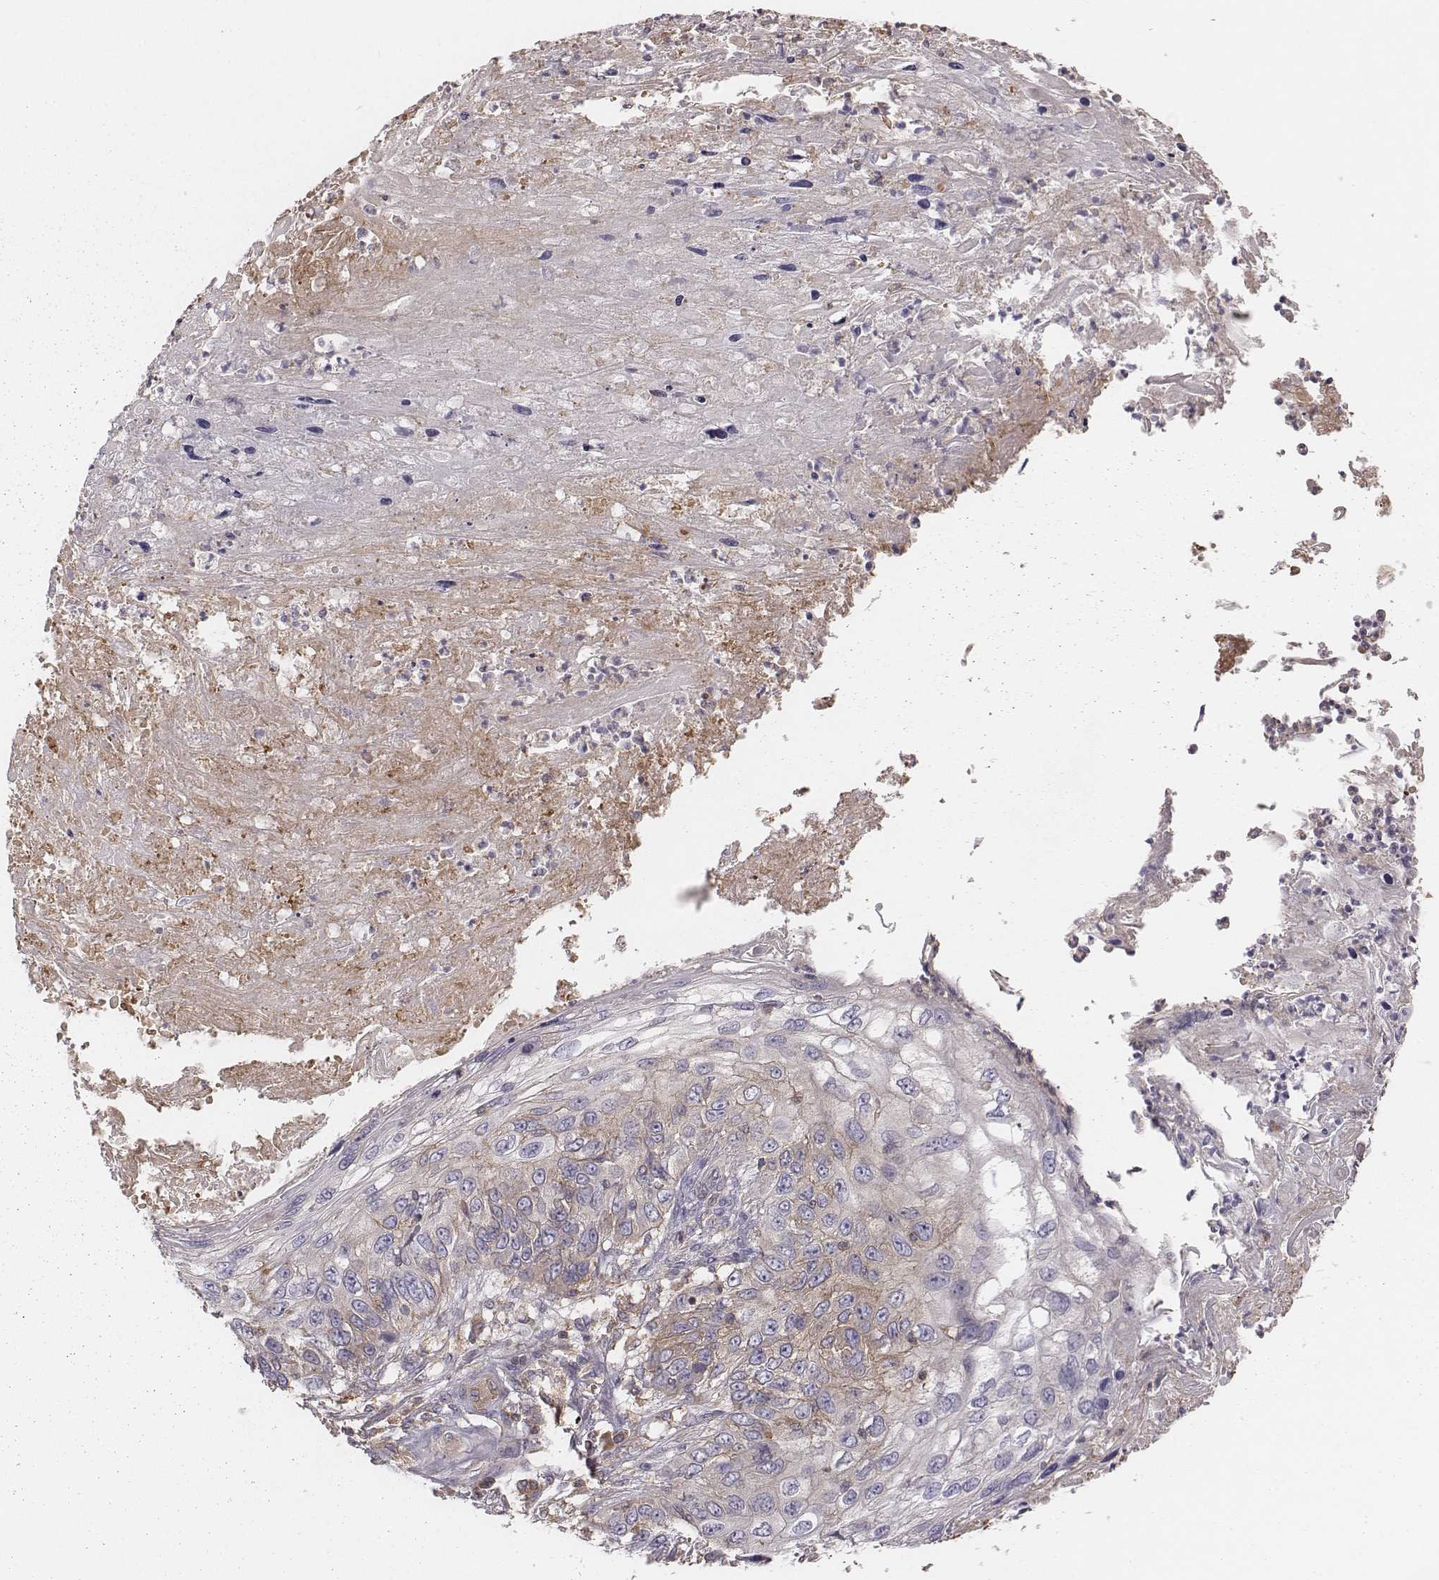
{"staining": {"intensity": "weak", "quantity": "25%-75%", "location": "cytoplasmic/membranous"}, "tissue": "skin cancer", "cell_type": "Tumor cells", "image_type": "cancer", "snomed": [{"axis": "morphology", "description": "Squamous cell carcinoma, NOS"}, {"axis": "topography", "description": "Skin"}], "caption": "An immunohistochemistry (IHC) micrograph of tumor tissue is shown. Protein staining in brown highlights weak cytoplasmic/membranous positivity in squamous cell carcinoma (skin) within tumor cells.", "gene": "CAD", "patient": {"sex": "male", "age": 92}}